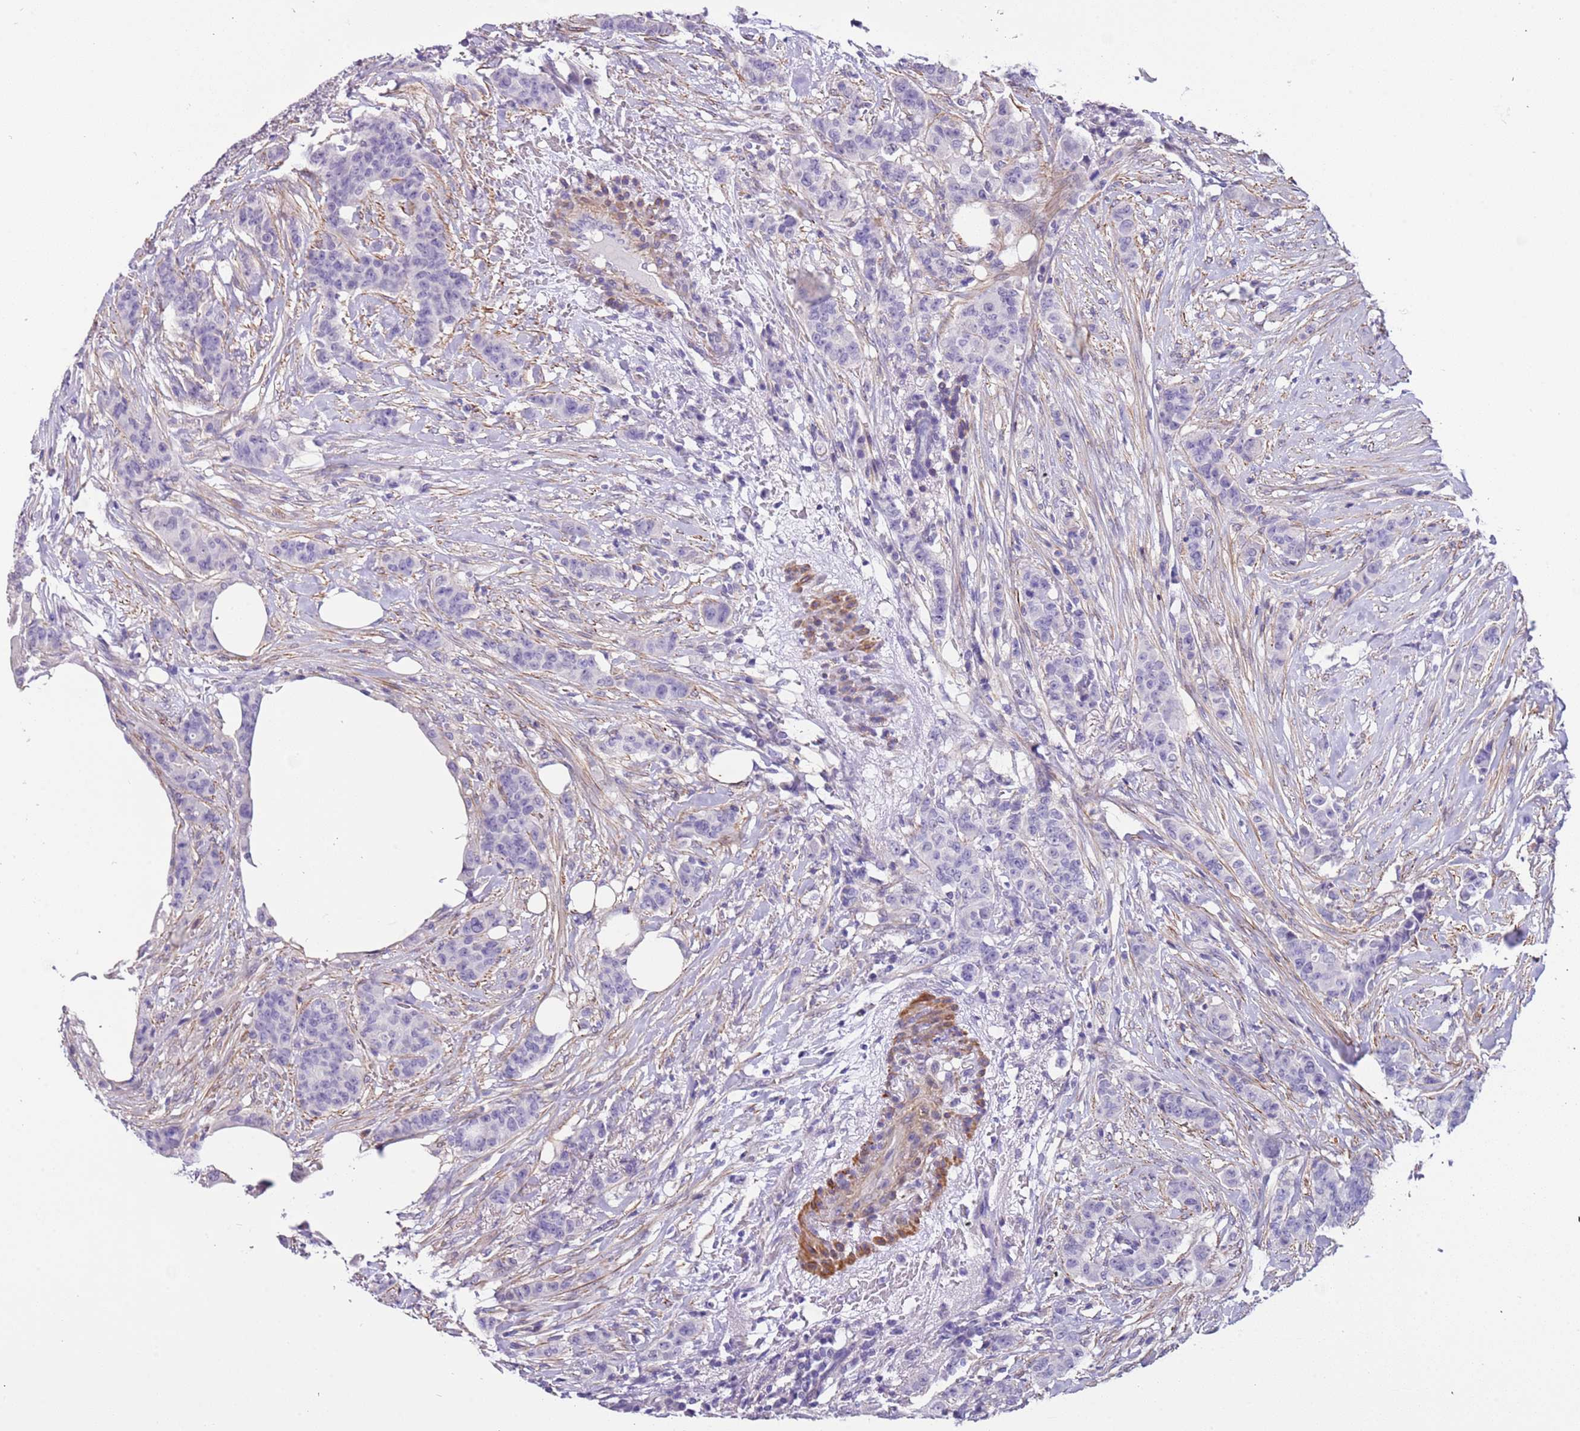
{"staining": {"intensity": "negative", "quantity": "none", "location": "none"}, "tissue": "breast cancer", "cell_type": "Tumor cells", "image_type": "cancer", "snomed": [{"axis": "morphology", "description": "Duct carcinoma"}, {"axis": "topography", "description": "Breast"}], "caption": "An immunohistochemistry (IHC) image of breast cancer is shown. There is no staining in tumor cells of breast cancer.", "gene": "PCGF2", "patient": {"sex": "female", "age": 40}}